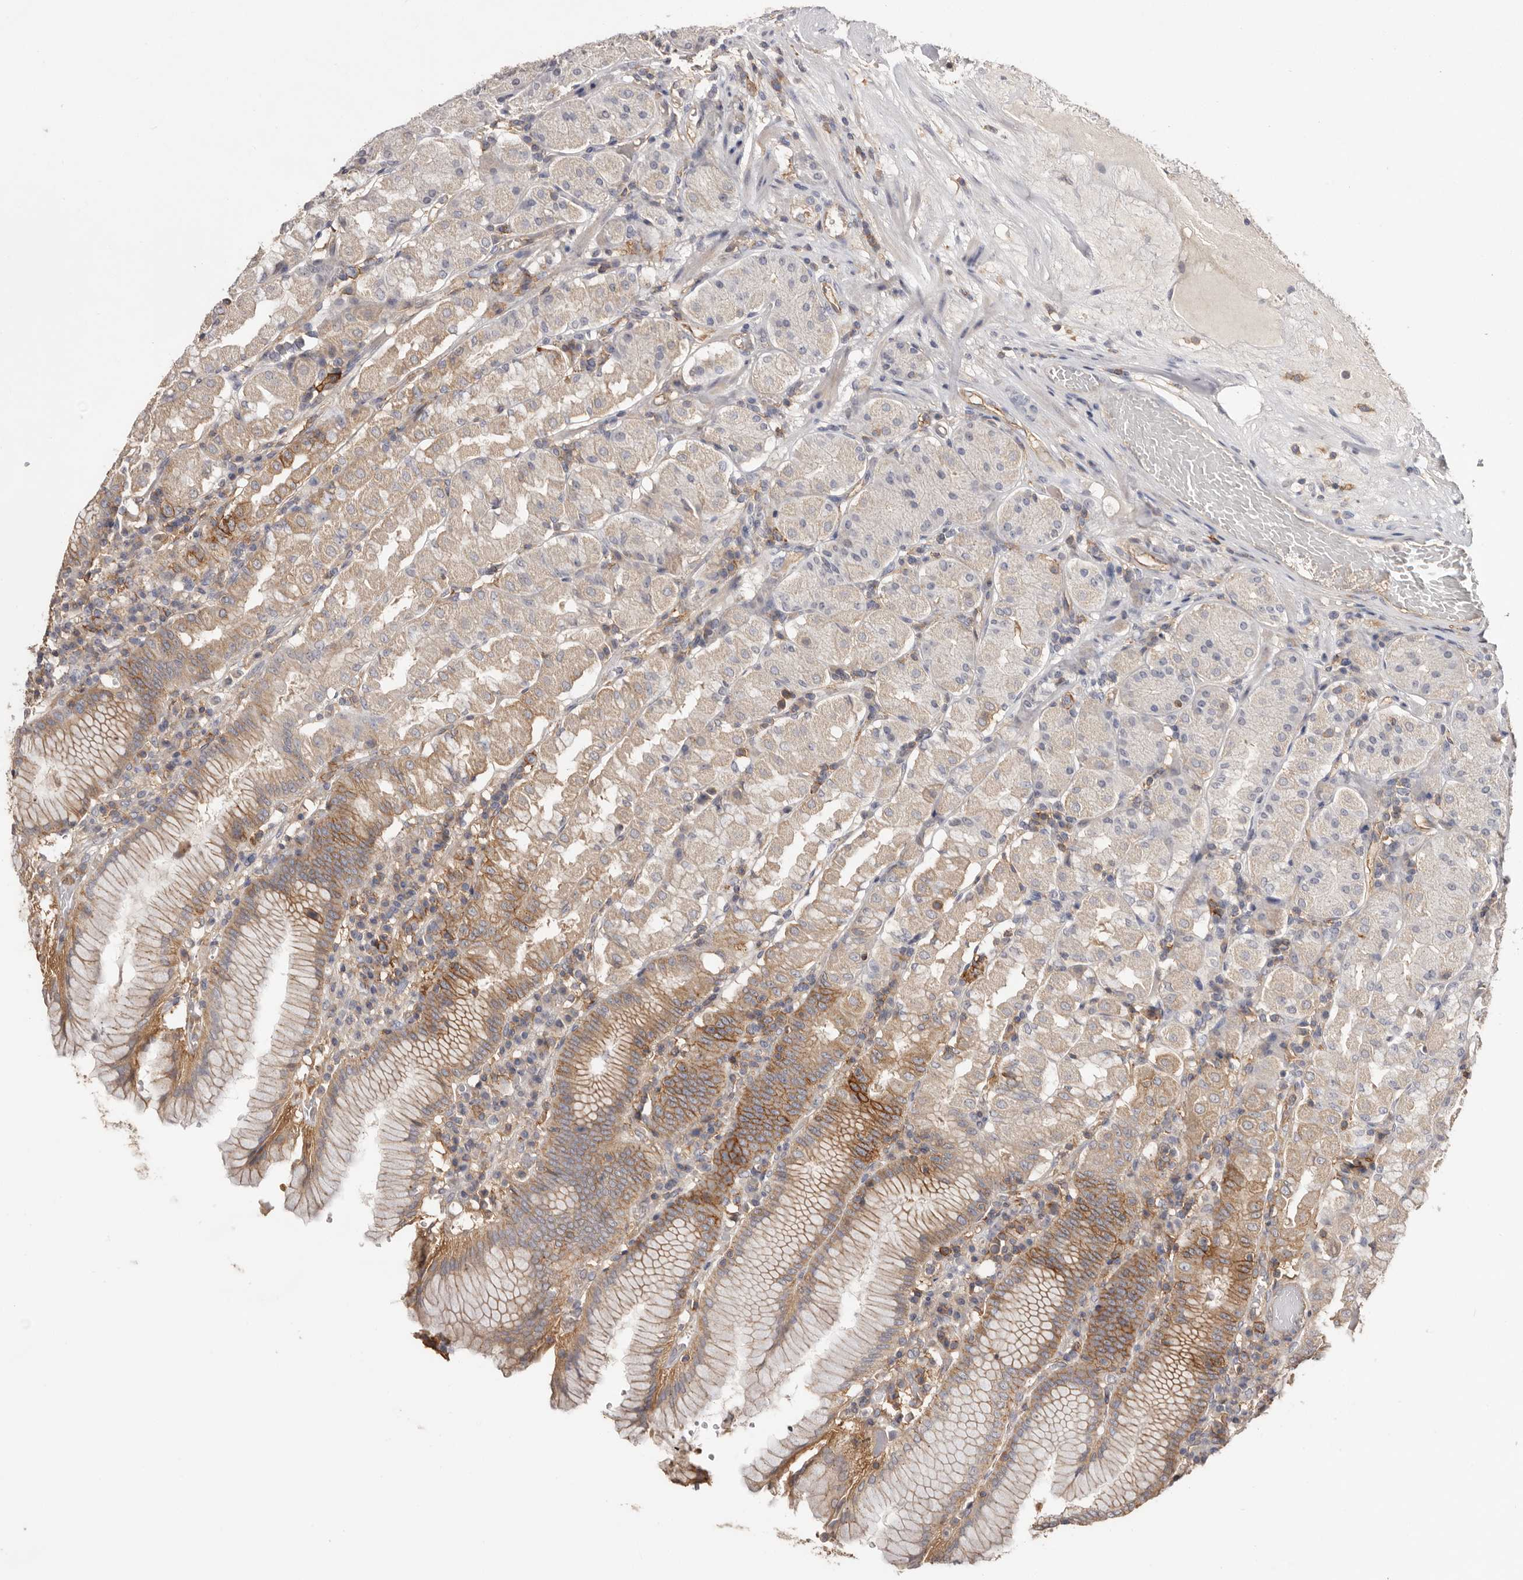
{"staining": {"intensity": "moderate", "quantity": "<25%", "location": "cytoplasmic/membranous"}, "tissue": "stomach", "cell_type": "Glandular cells", "image_type": "normal", "snomed": [{"axis": "morphology", "description": "Normal tissue, NOS"}, {"axis": "topography", "description": "Stomach"}, {"axis": "topography", "description": "Stomach, lower"}], "caption": "Protein staining of normal stomach exhibits moderate cytoplasmic/membranous positivity in approximately <25% of glandular cells.", "gene": "MMACHC", "patient": {"sex": "female", "age": 56}}